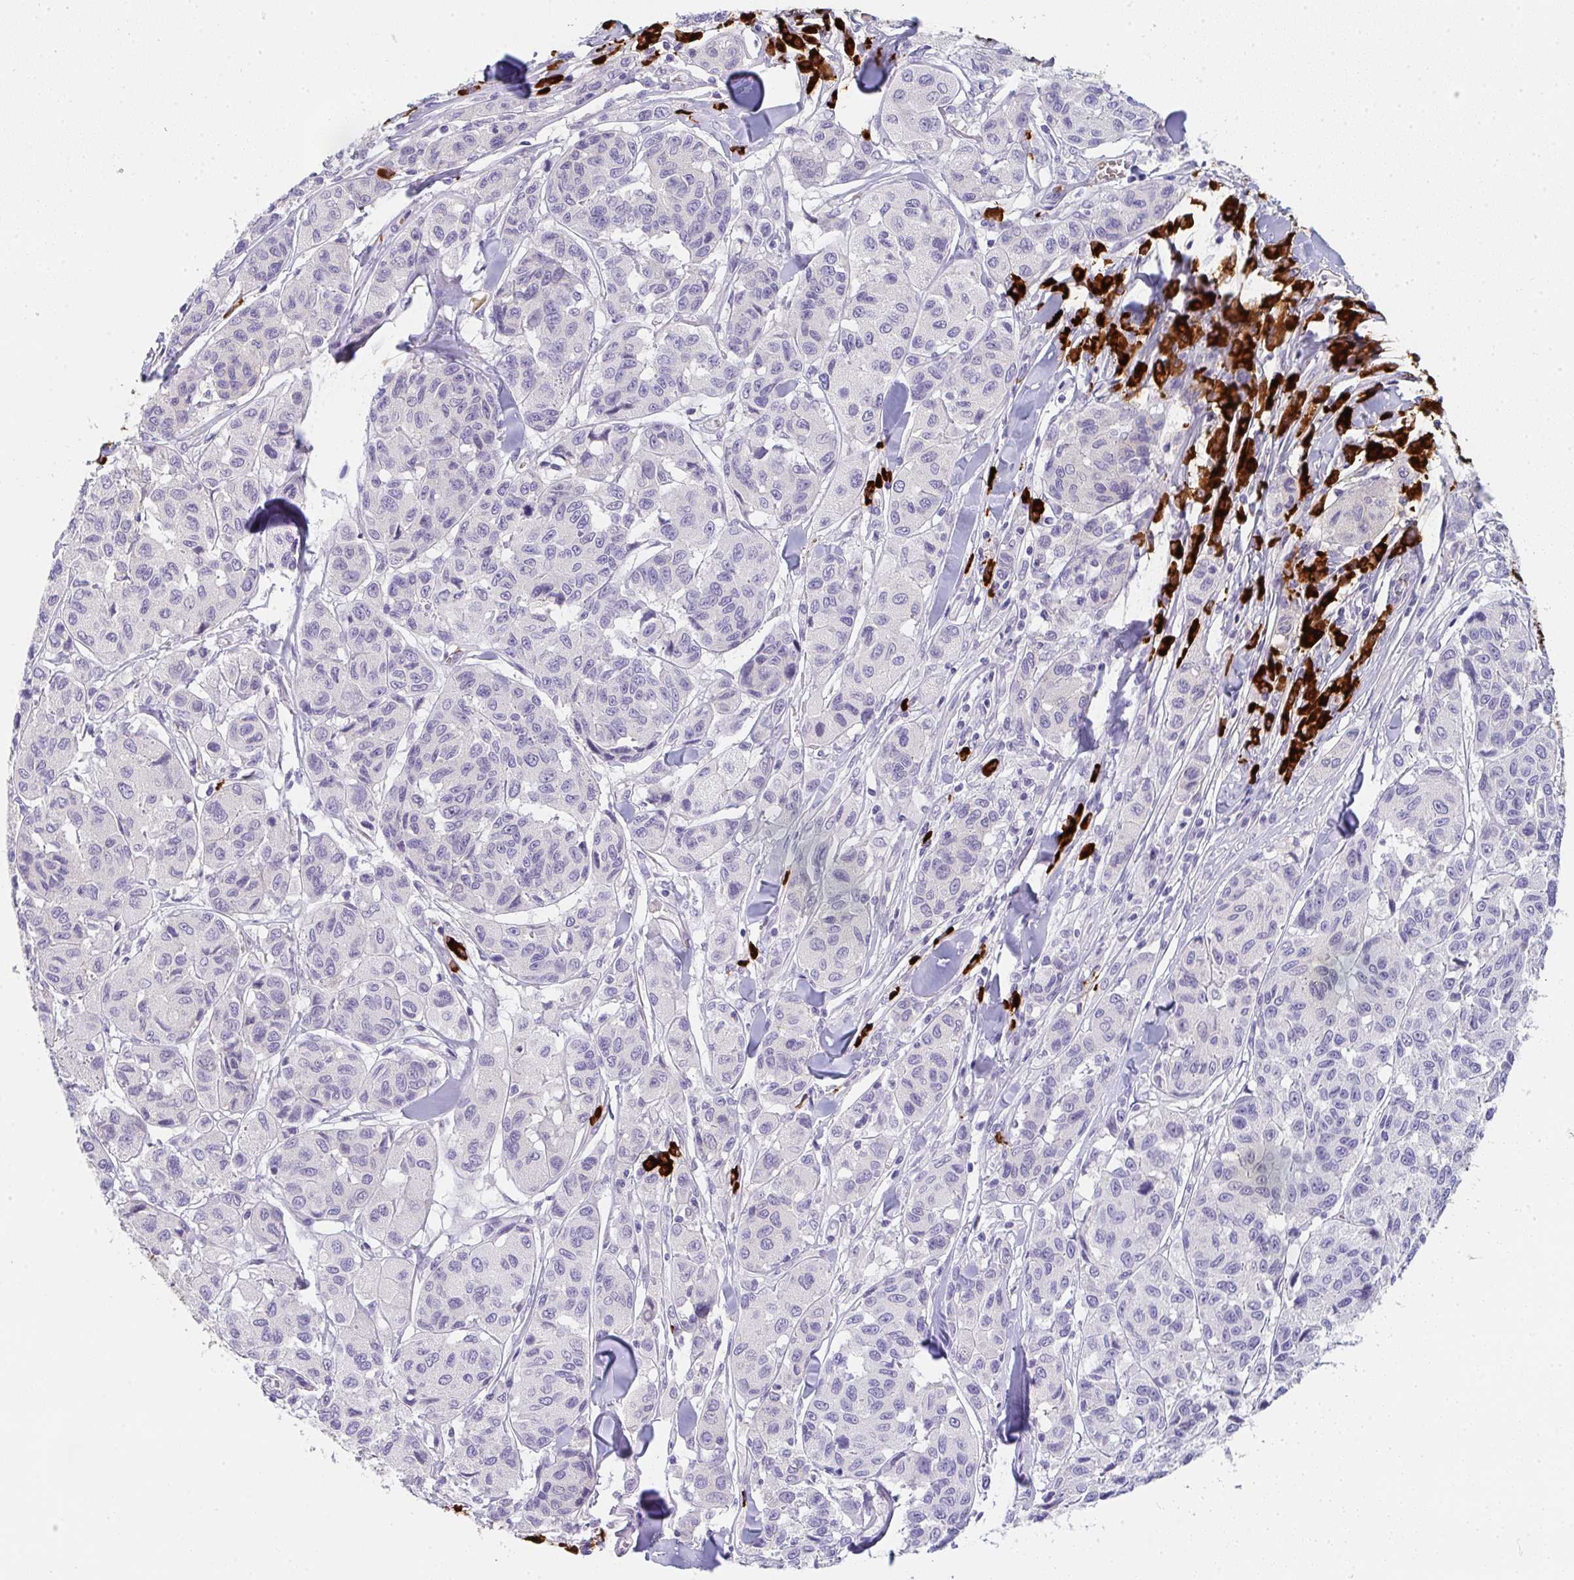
{"staining": {"intensity": "negative", "quantity": "none", "location": "none"}, "tissue": "melanoma", "cell_type": "Tumor cells", "image_type": "cancer", "snomed": [{"axis": "morphology", "description": "Malignant melanoma, NOS"}, {"axis": "topography", "description": "Skin"}], "caption": "IHC image of melanoma stained for a protein (brown), which demonstrates no staining in tumor cells.", "gene": "CACNA1S", "patient": {"sex": "female", "age": 66}}